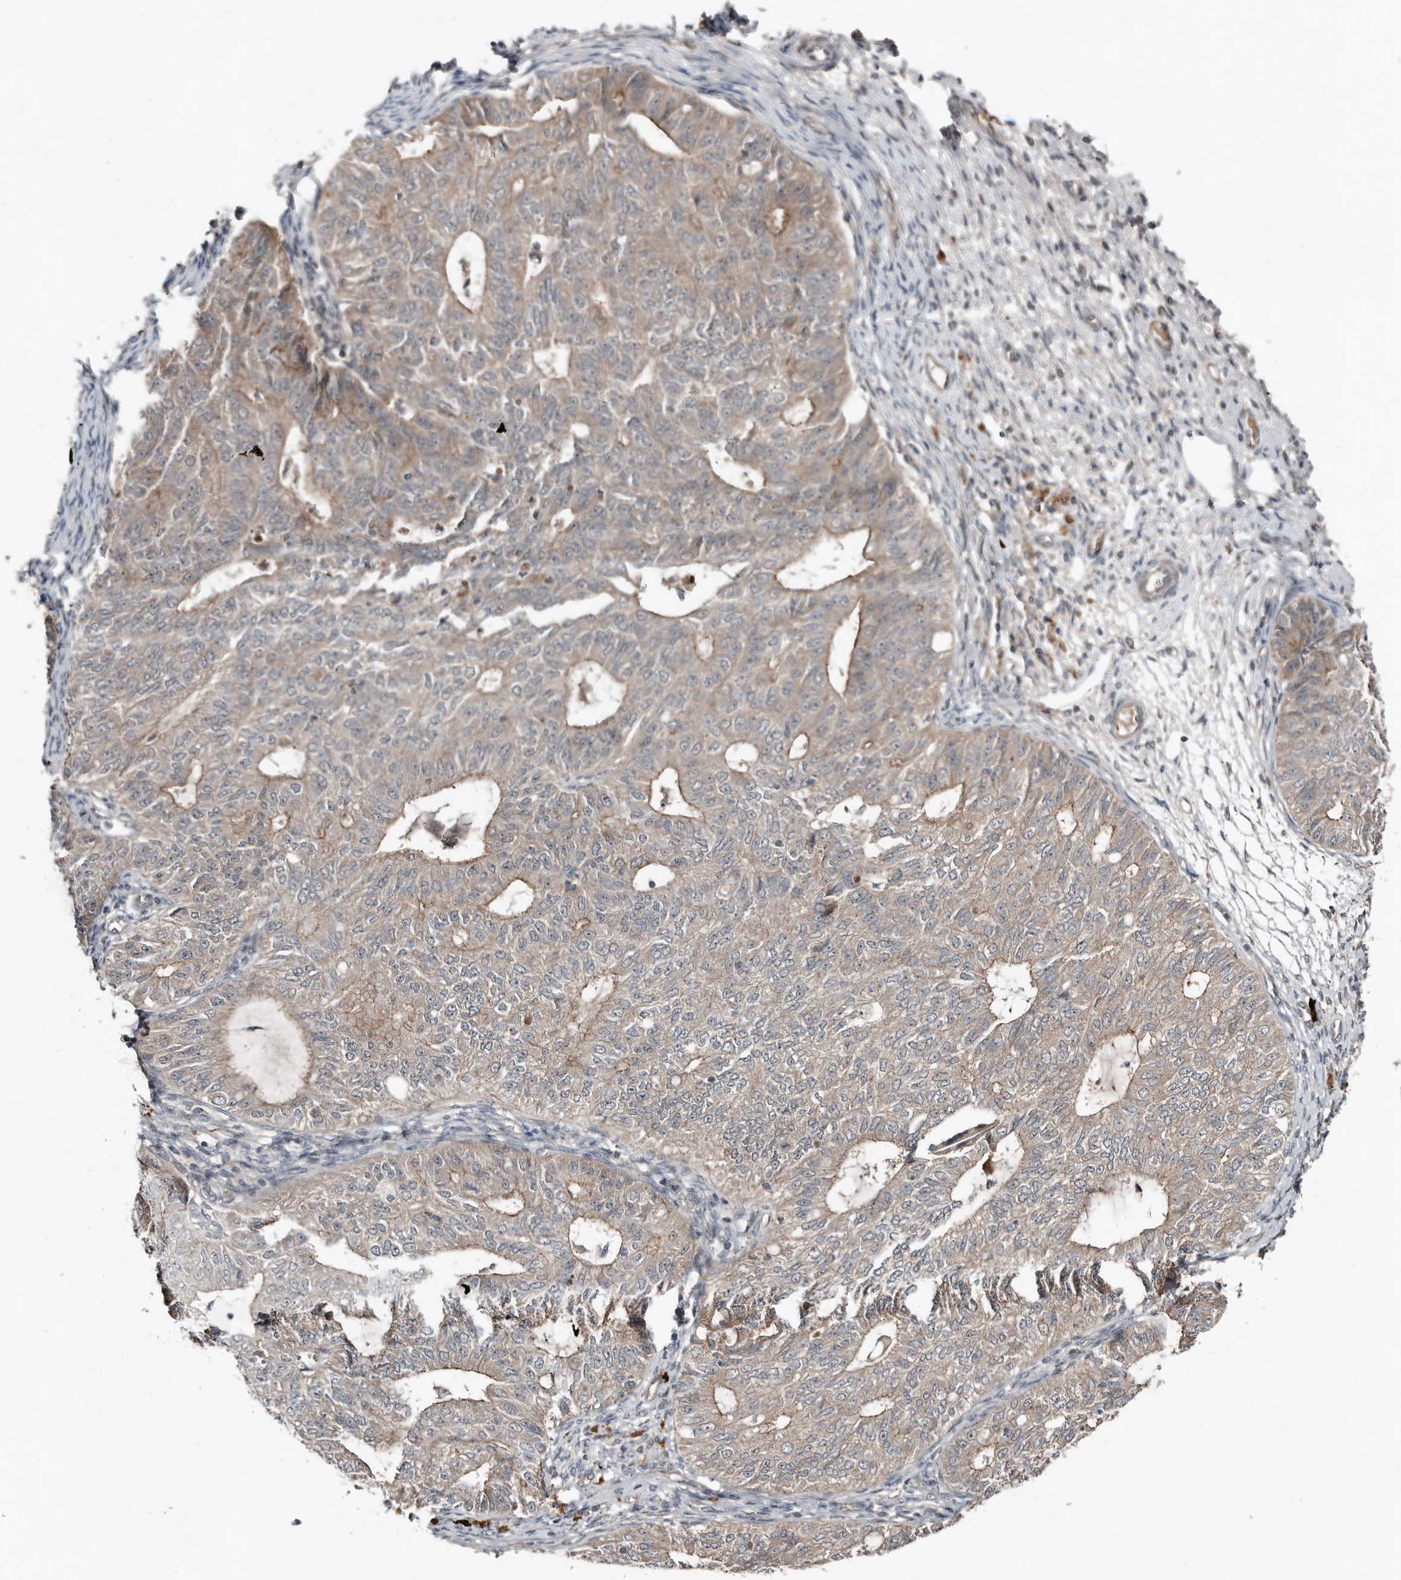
{"staining": {"intensity": "moderate", "quantity": "<25%", "location": "cytoplasmic/membranous"}, "tissue": "endometrial cancer", "cell_type": "Tumor cells", "image_type": "cancer", "snomed": [{"axis": "morphology", "description": "Adenocarcinoma, NOS"}, {"axis": "topography", "description": "Endometrium"}], "caption": "A photomicrograph showing moderate cytoplasmic/membranous expression in approximately <25% of tumor cells in endometrial cancer (adenocarcinoma), as visualized by brown immunohistochemical staining.", "gene": "TEAD3", "patient": {"sex": "female", "age": 32}}